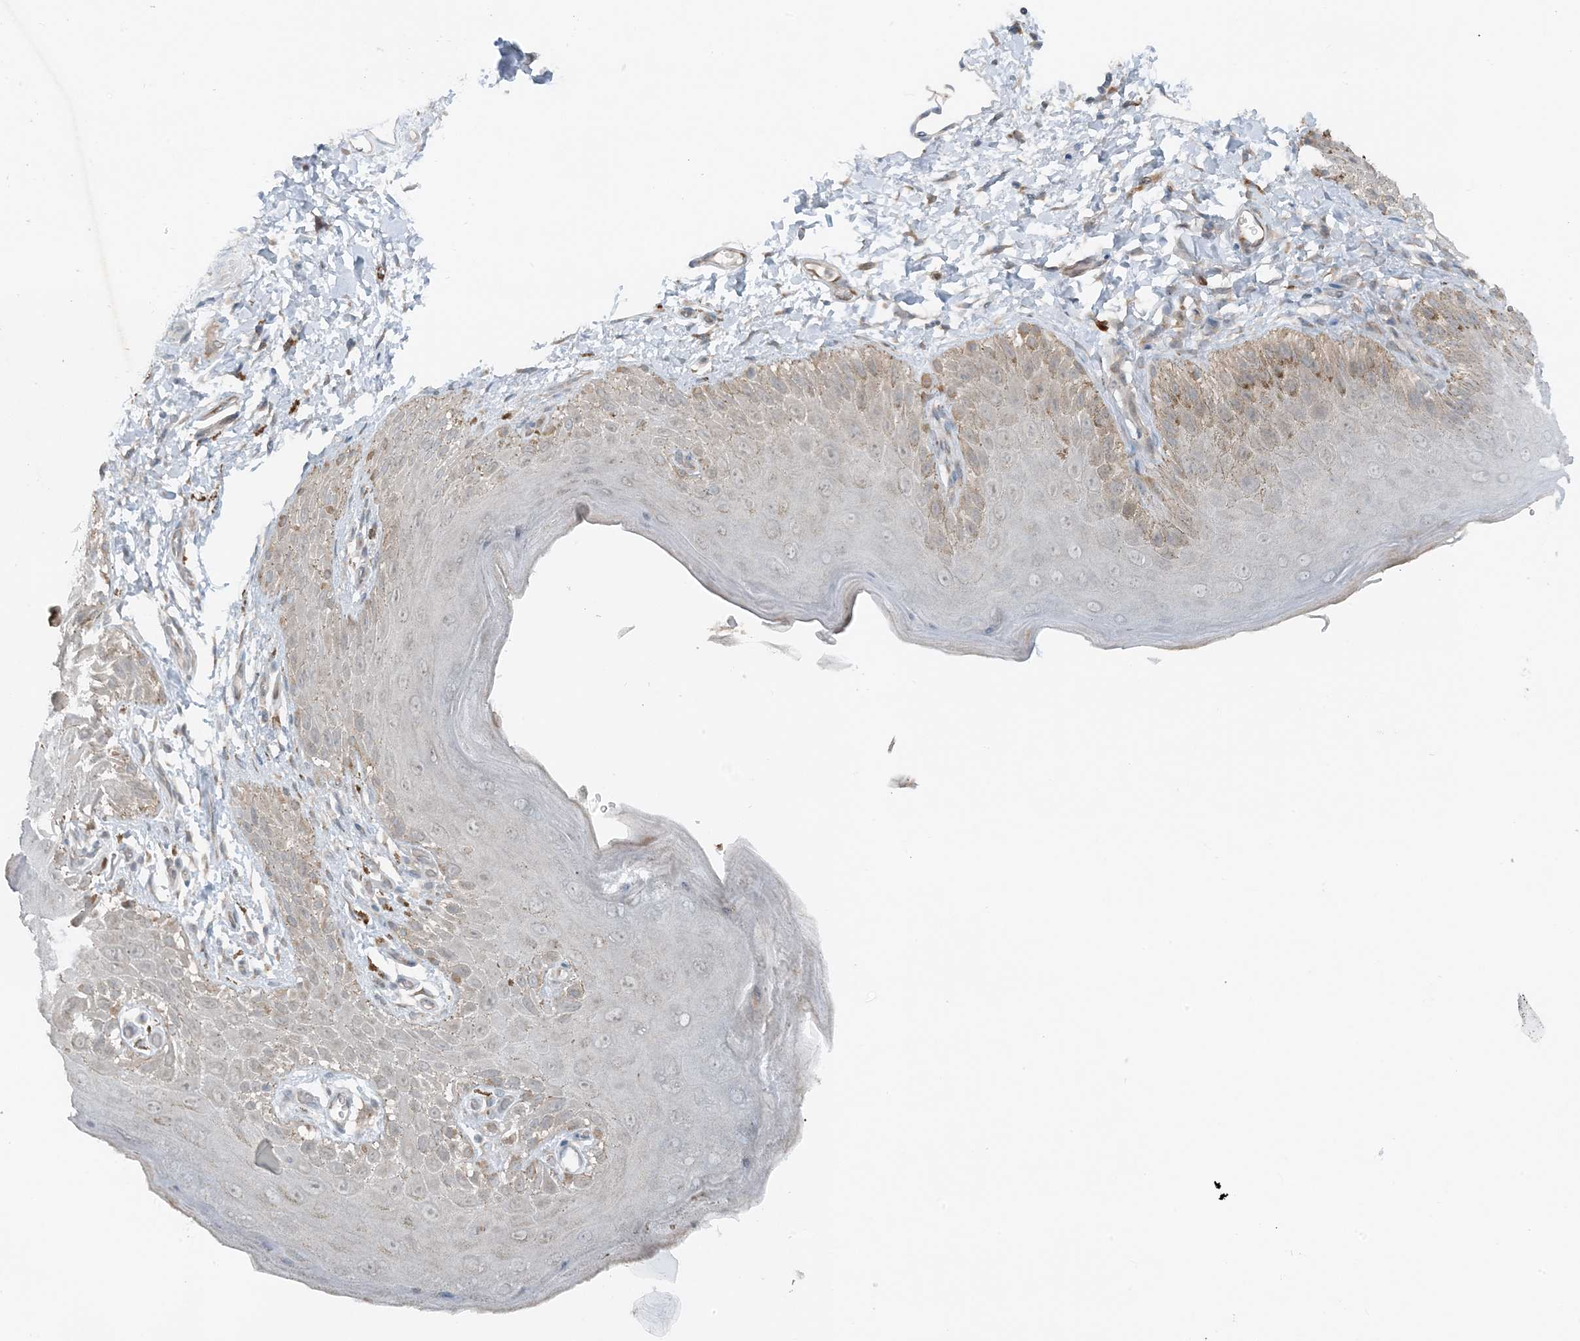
{"staining": {"intensity": "weak", "quantity": "25%-75%", "location": "cytoplasmic/membranous,nuclear"}, "tissue": "skin", "cell_type": "Epidermal cells", "image_type": "normal", "snomed": [{"axis": "morphology", "description": "Normal tissue, NOS"}, {"axis": "topography", "description": "Anal"}], "caption": "Protein staining of benign skin shows weak cytoplasmic/membranous,nuclear staining in approximately 25%-75% of epidermal cells.", "gene": "MITD1", "patient": {"sex": "male", "age": 44}}